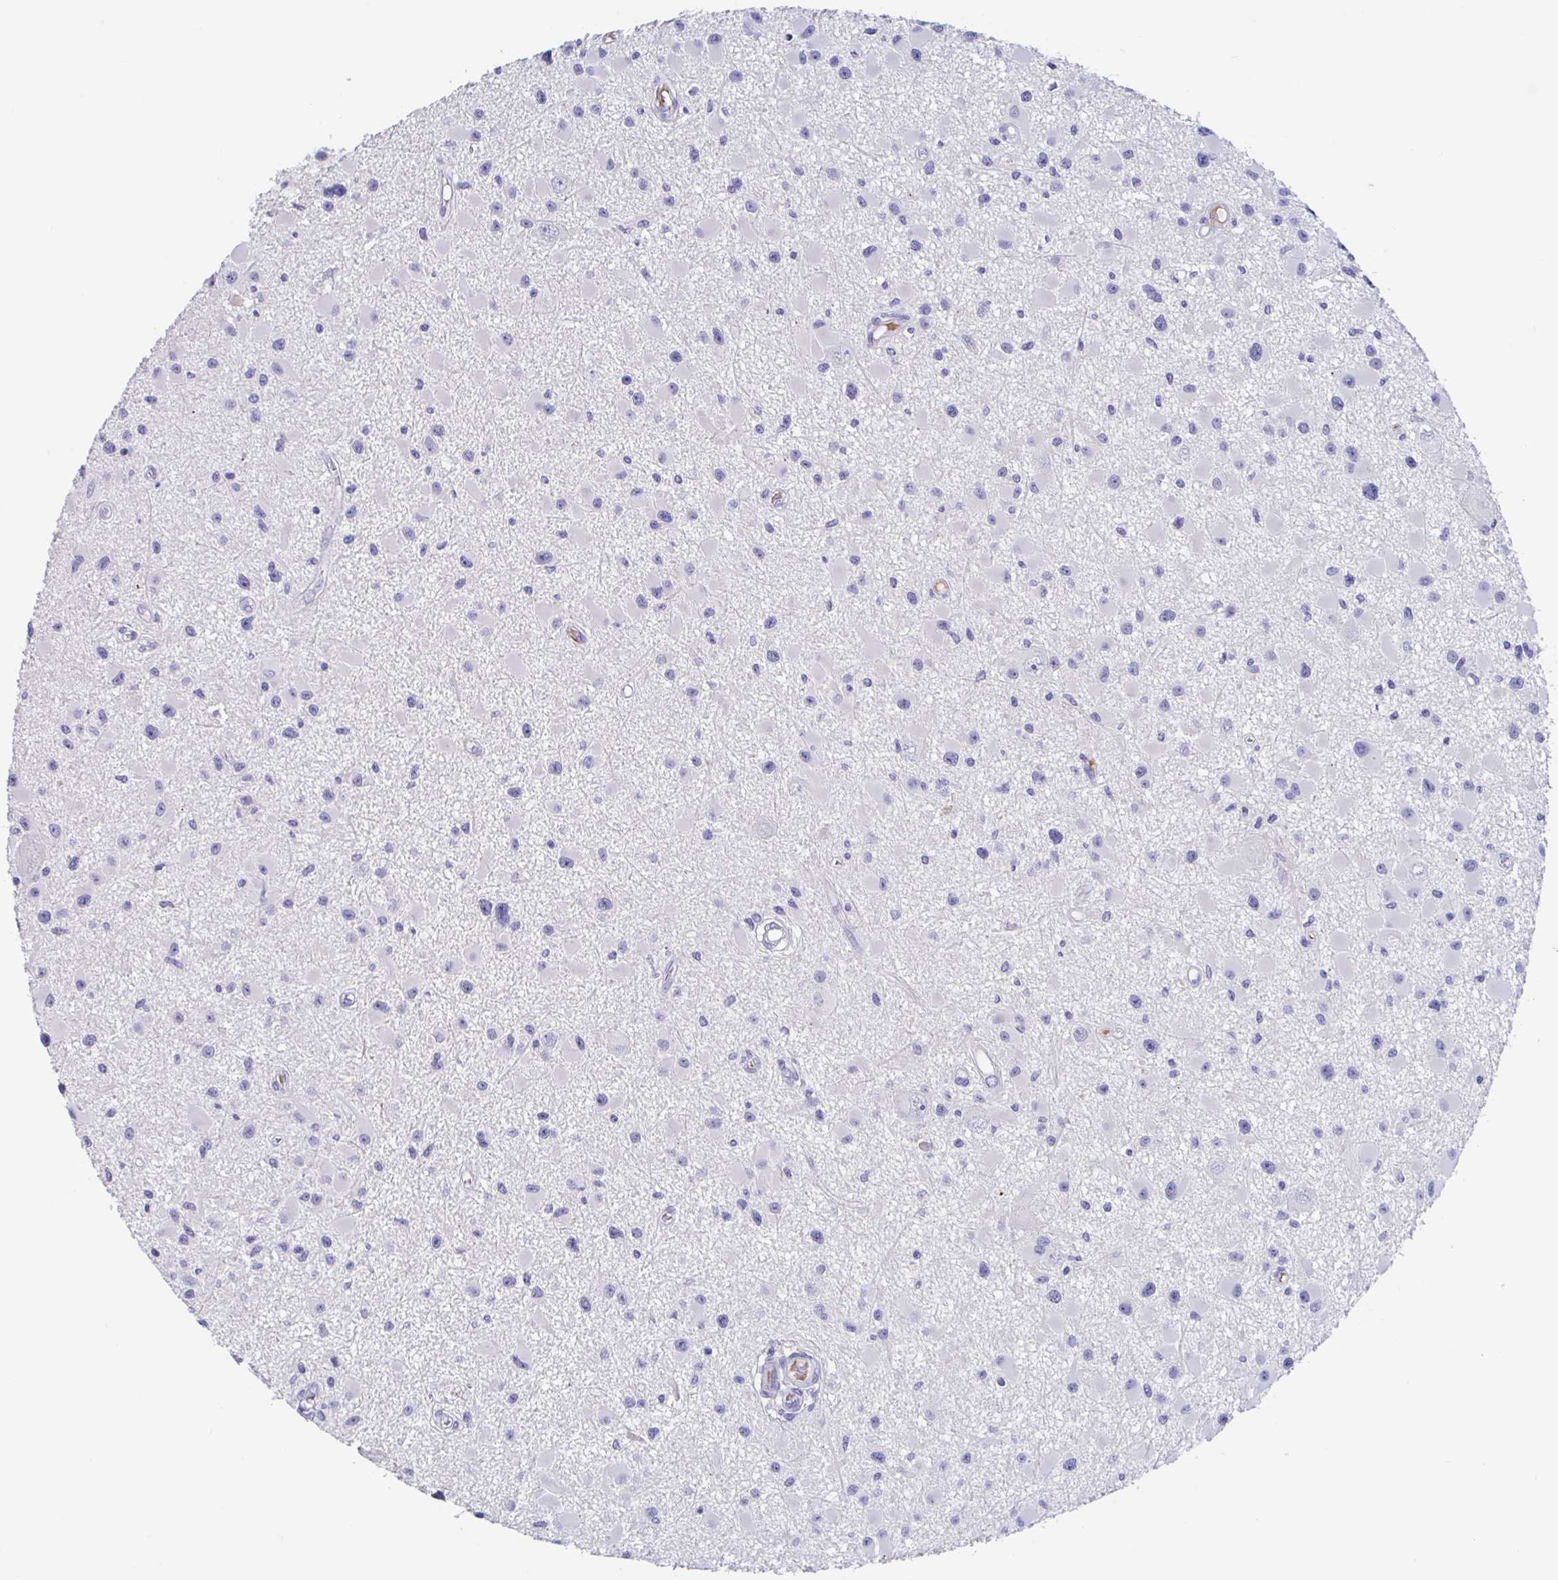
{"staining": {"intensity": "negative", "quantity": "none", "location": "none"}, "tissue": "glioma", "cell_type": "Tumor cells", "image_type": "cancer", "snomed": [{"axis": "morphology", "description": "Glioma, malignant, High grade"}, {"axis": "topography", "description": "Brain"}], "caption": "This is a image of immunohistochemistry (IHC) staining of malignant glioma (high-grade), which shows no expression in tumor cells.", "gene": "ZNHIT2", "patient": {"sex": "male", "age": 54}}